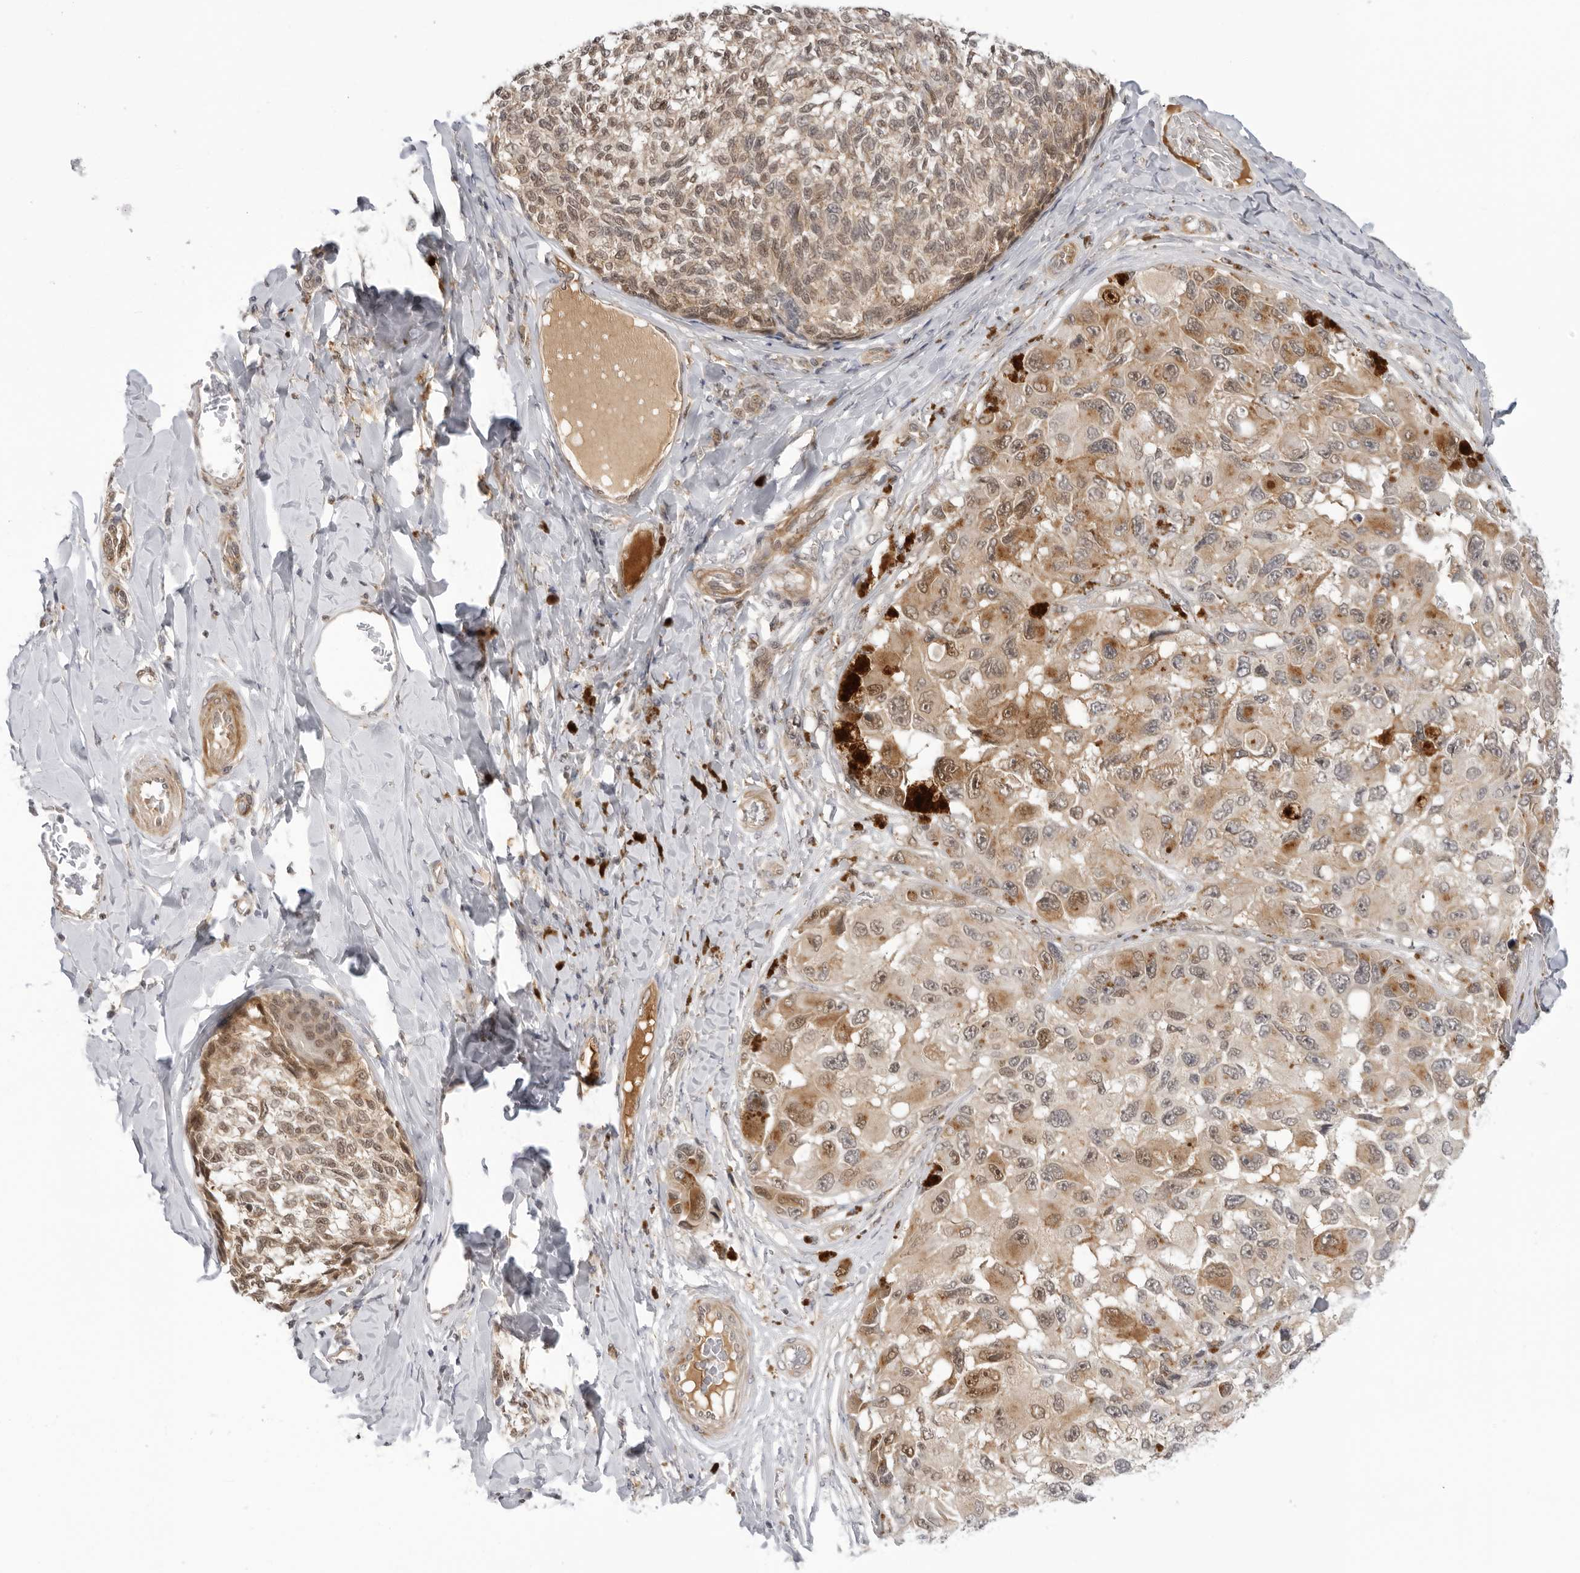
{"staining": {"intensity": "moderate", "quantity": ">75%", "location": "cytoplasmic/membranous,nuclear"}, "tissue": "melanoma", "cell_type": "Tumor cells", "image_type": "cancer", "snomed": [{"axis": "morphology", "description": "Malignant melanoma, NOS"}, {"axis": "topography", "description": "Skin"}], "caption": "Immunohistochemistry staining of malignant melanoma, which exhibits medium levels of moderate cytoplasmic/membranous and nuclear staining in approximately >75% of tumor cells indicating moderate cytoplasmic/membranous and nuclear protein expression. The staining was performed using DAB (brown) for protein detection and nuclei were counterstained in hematoxylin (blue).", "gene": "SUGCT", "patient": {"sex": "female", "age": 73}}